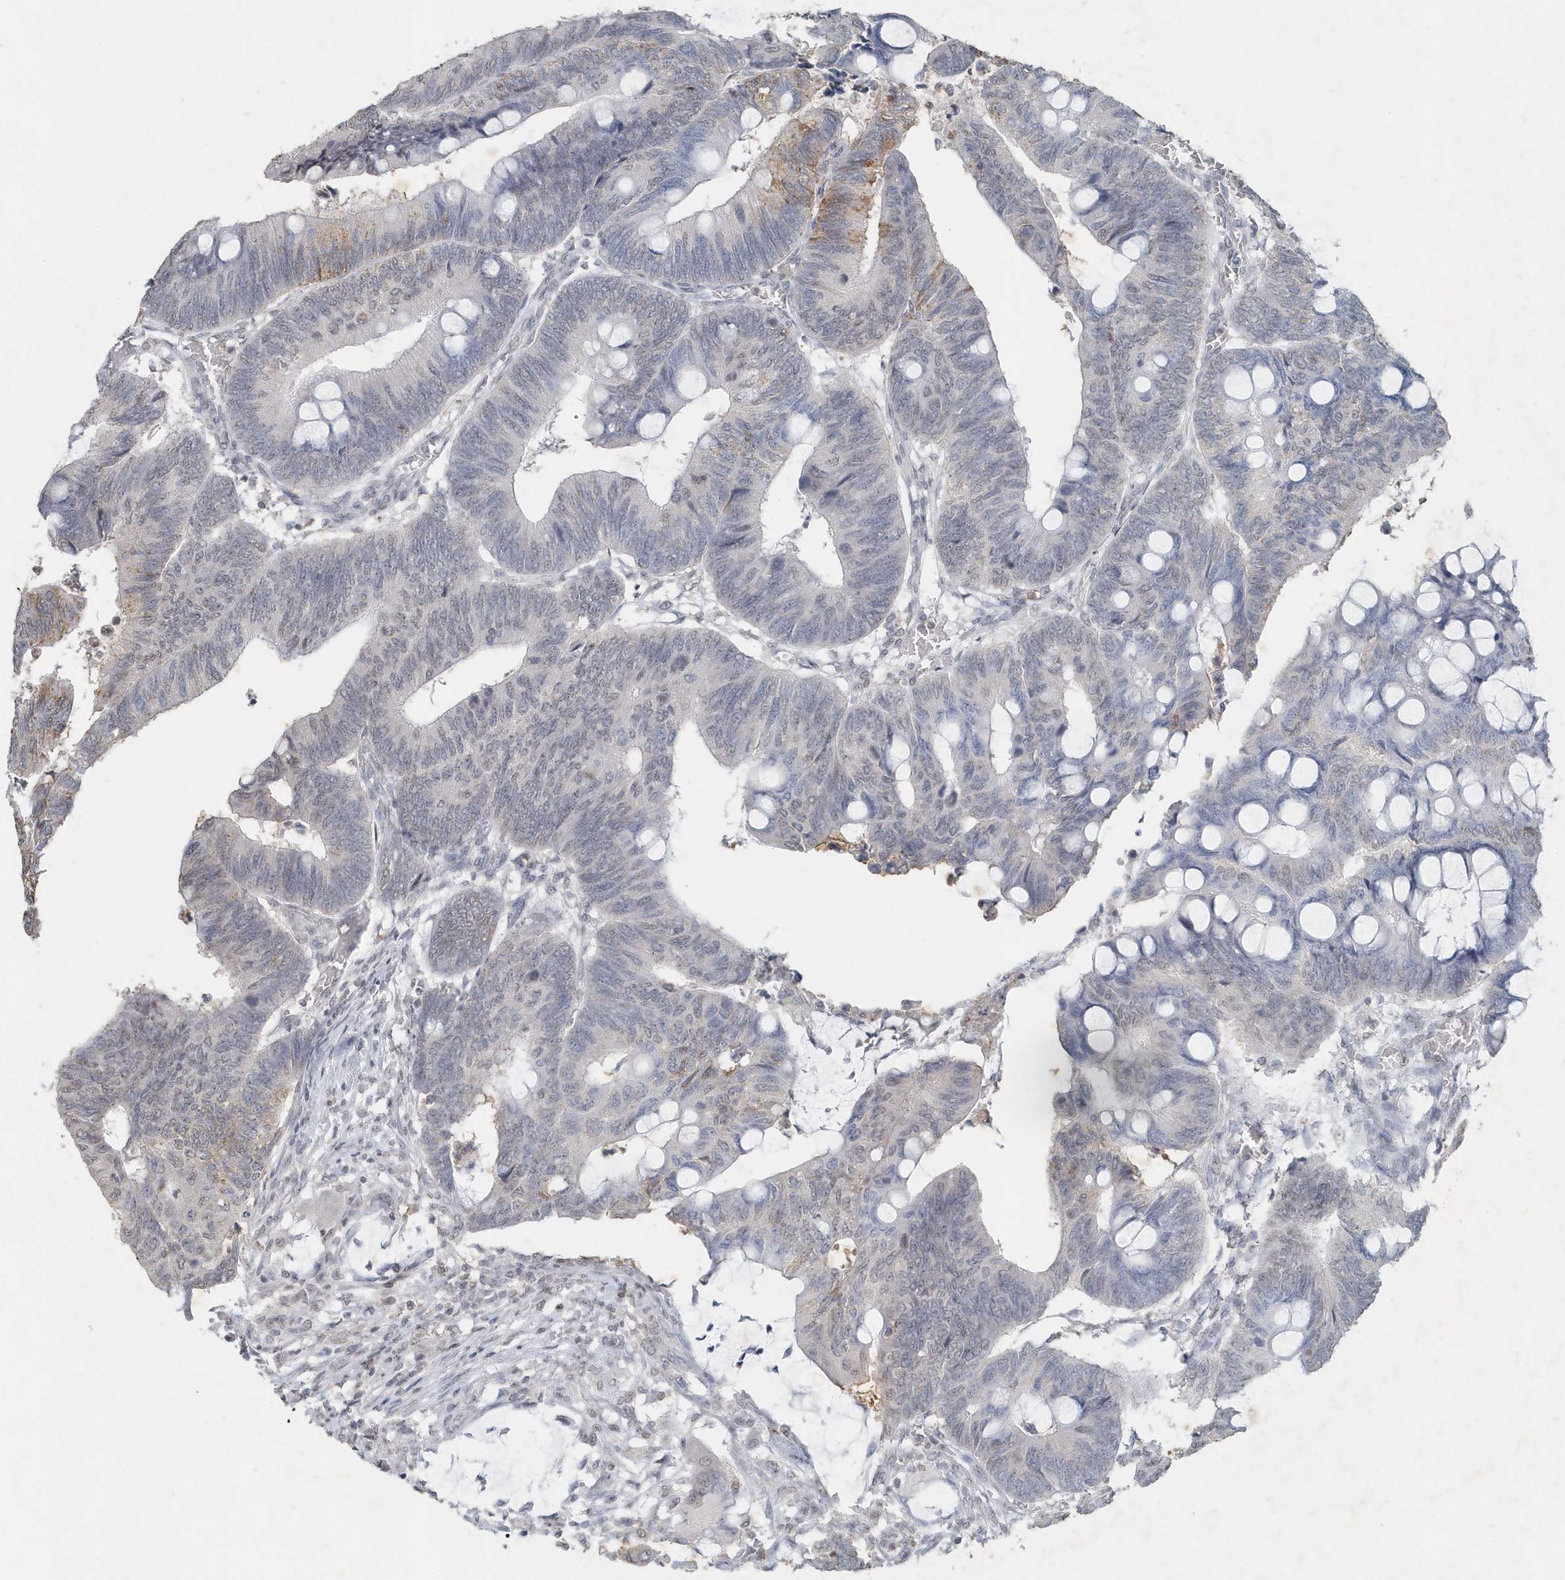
{"staining": {"intensity": "negative", "quantity": "none", "location": "none"}, "tissue": "colorectal cancer", "cell_type": "Tumor cells", "image_type": "cancer", "snomed": [{"axis": "morphology", "description": "Normal tissue, NOS"}, {"axis": "morphology", "description": "Adenocarcinoma, NOS"}, {"axis": "topography", "description": "Rectum"}, {"axis": "topography", "description": "Peripheral nerve tissue"}], "caption": "A photomicrograph of colorectal adenocarcinoma stained for a protein reveals no brown staining in tumor cells. Nuclei are stained in blue.", "gene": "PDCD1", "patient": {"sex": "male", "age": 92}}